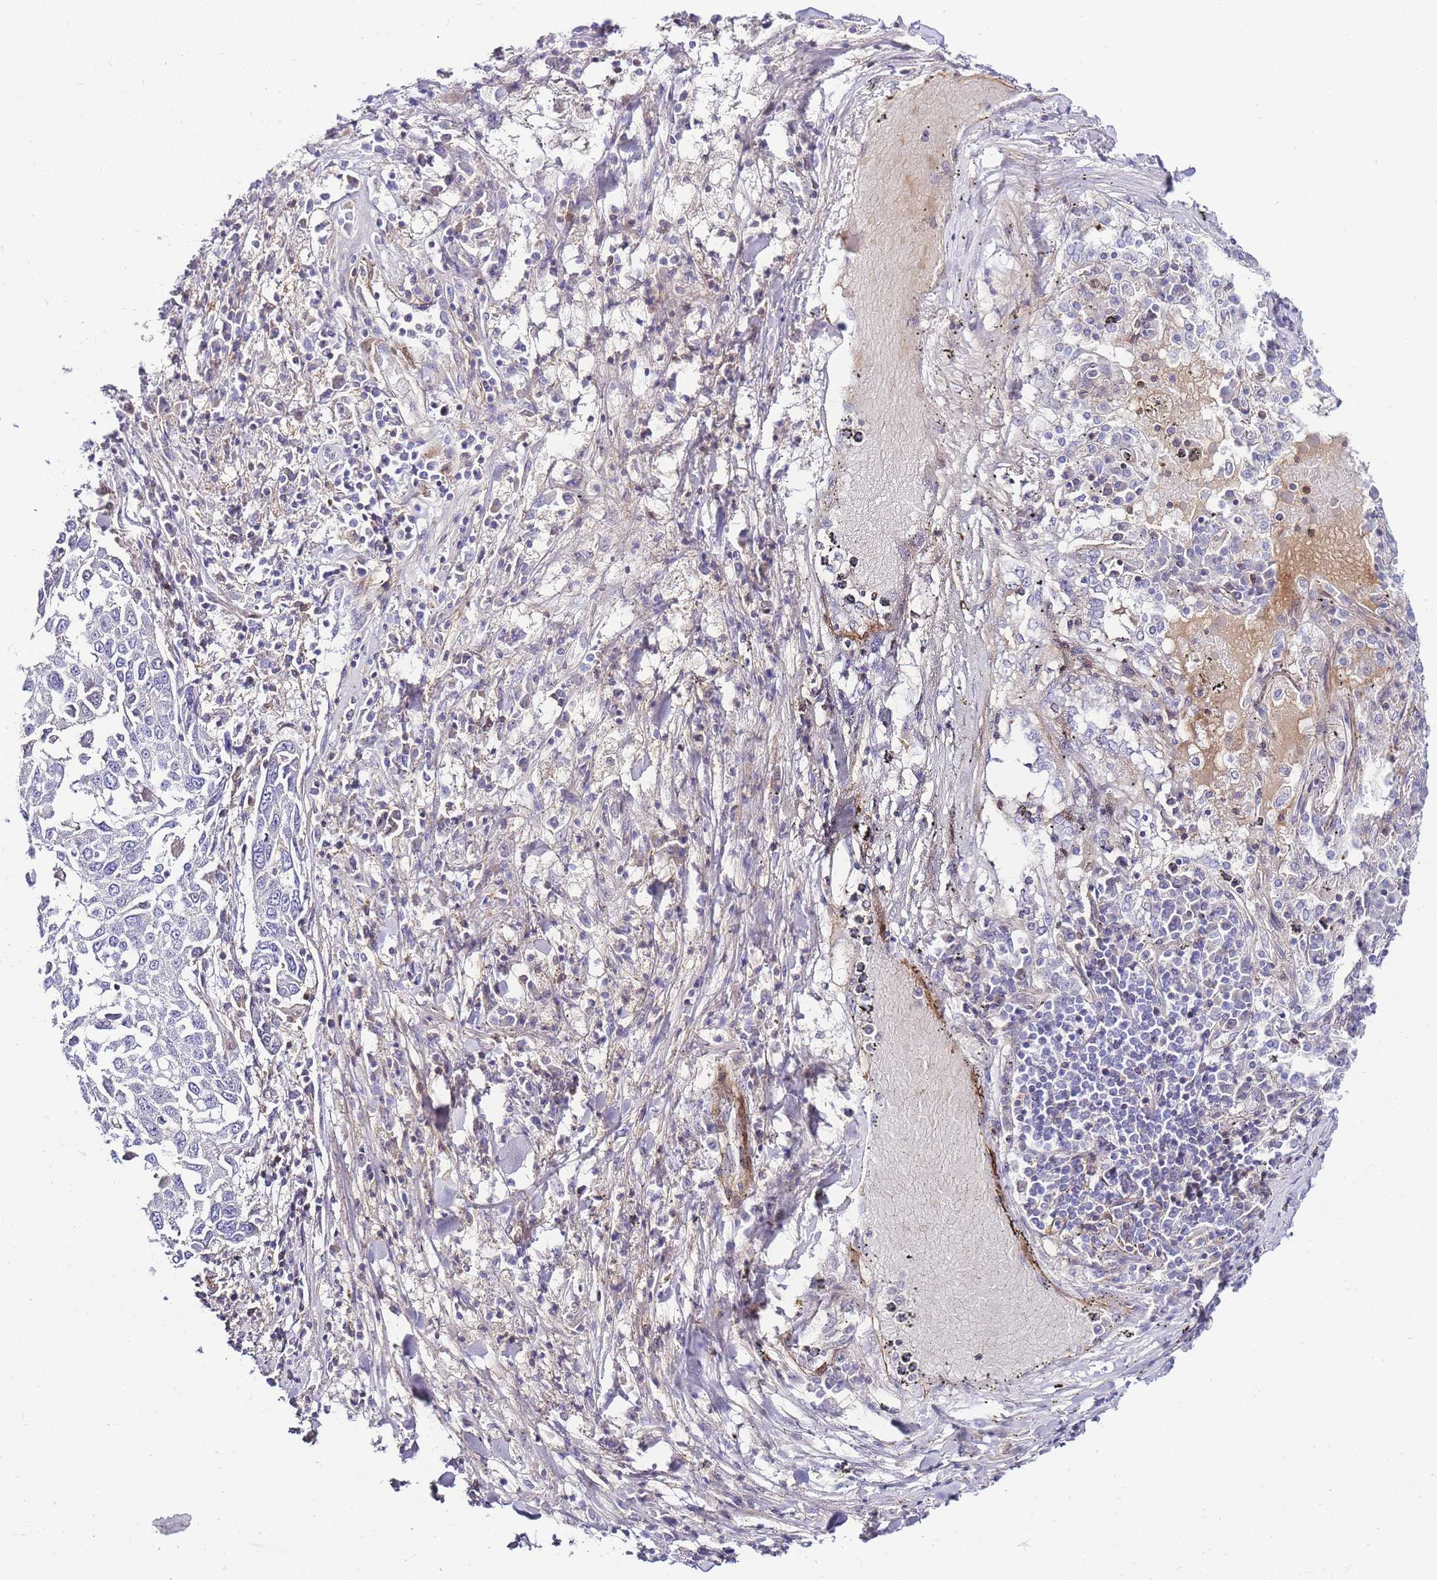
{"staining": {"intensity": "negative", "quantity": "none", "location": "none"}, "tissue": "lung cancer", "cell_type": "Tumor cells", "image_type": "cancer", "snomed": [{"axis": "morphology", "description": "Squamous cell carcinoma, NOS"}, {"axis": "topography", "description": "Lung"}], "caption": "This is an immunohistochemistry image of human lung cancer (squamous cell carcinoma). There is no expression in tumor cells.", "gene": "FBN3", "patient": {"sex": "male", "age": 65}}